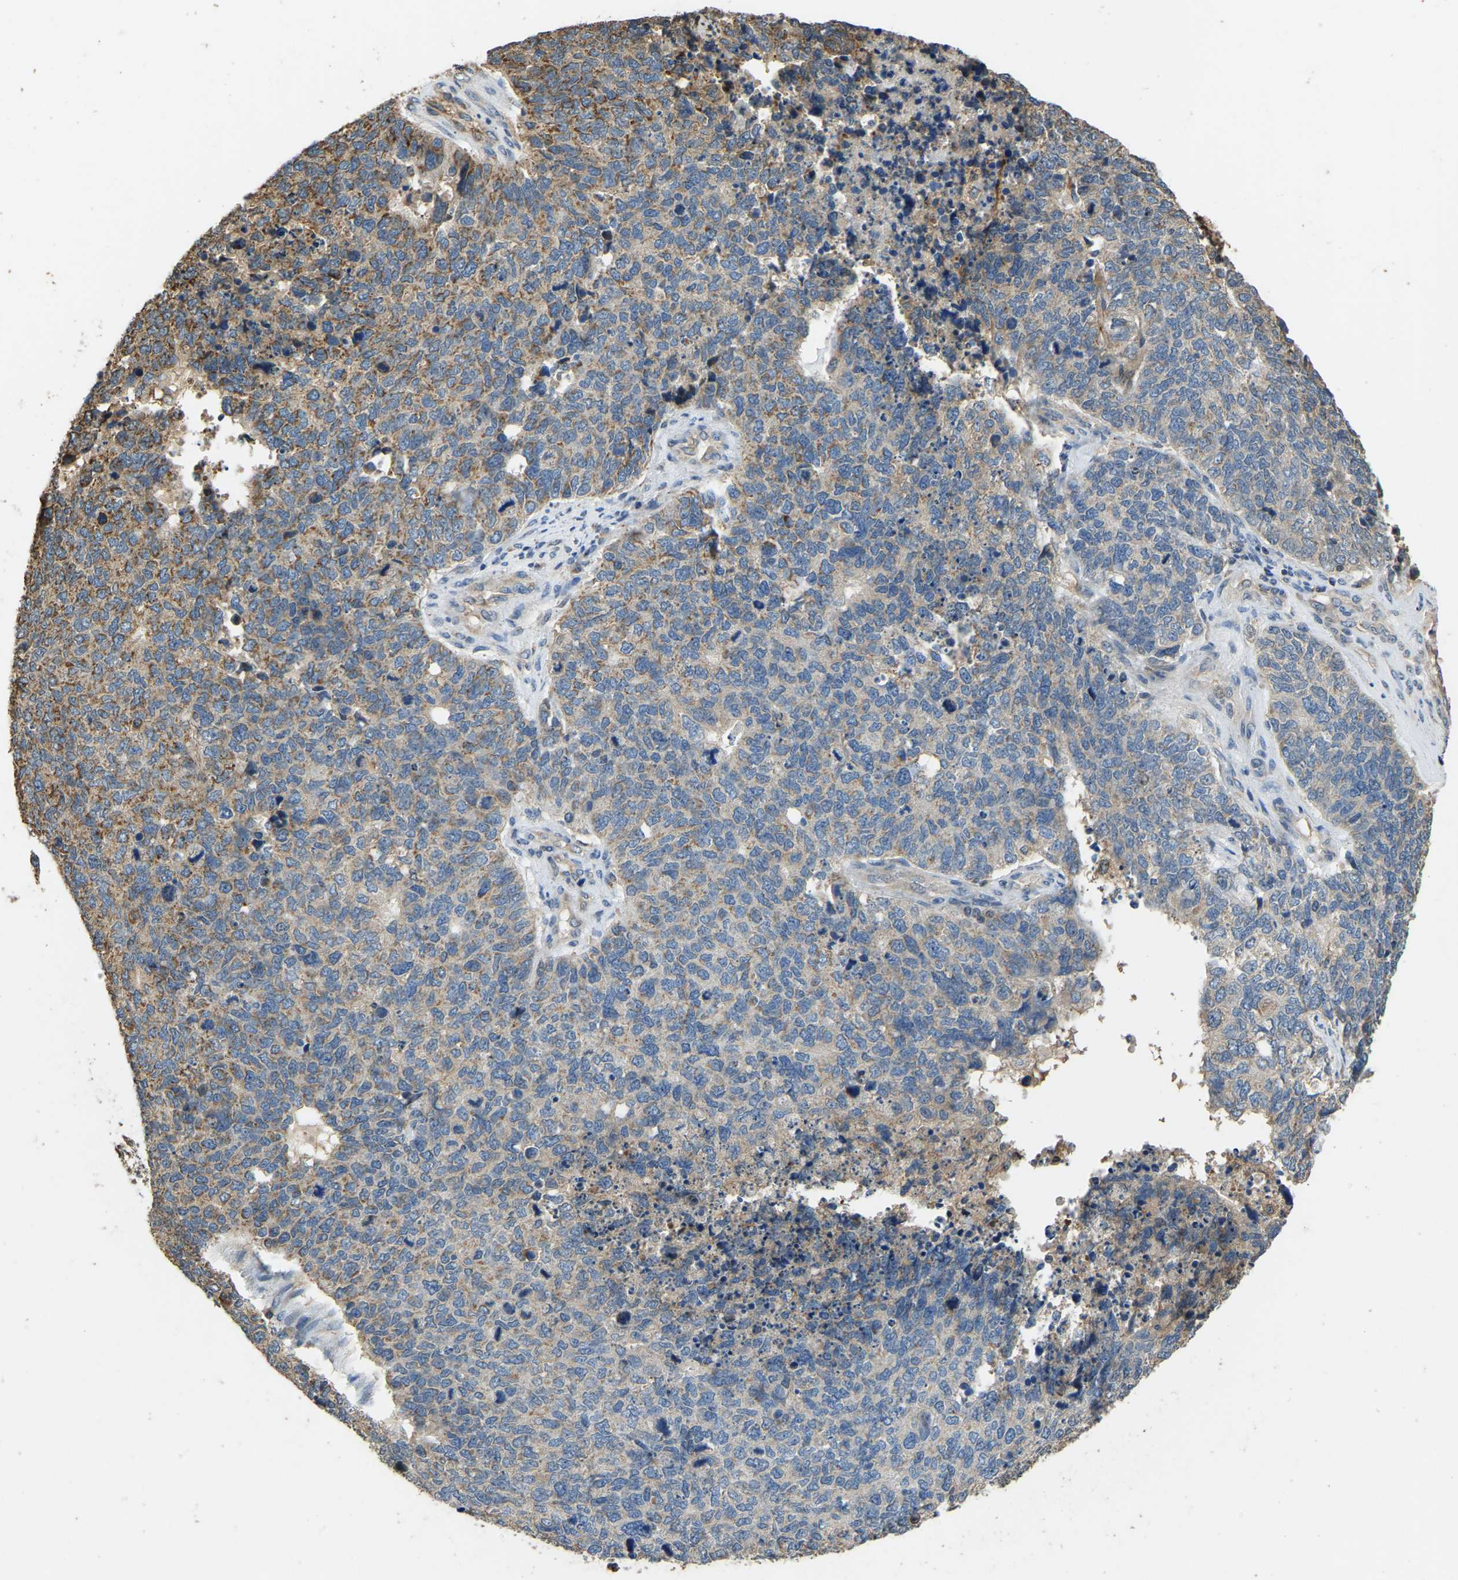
{"staining": {"intensity": "moderate", "quantity": "<25%", "location": "cytoplasmic/membranous"}, "tissue": "cervical cancer", "cell_type": "Tumor cells", "image_type": "cancer", "snomed": [{"axis": "morphology", "description": "Squamous cell carcinoma, NOS"}, {"axis": "topography", "description": "Cervix"}], "caption": "A low amount of moderate cytoplasmic/membranous expression is identified in approximately <25% of tumor cells in cervical squamous cell carcinoma tissue. (DAB (3,3'-diaminobenzidine) IHC with brightfield microscopy, high magnification).", "gene": "TUFM", "patient": {"sex": "female", "age": 63}}